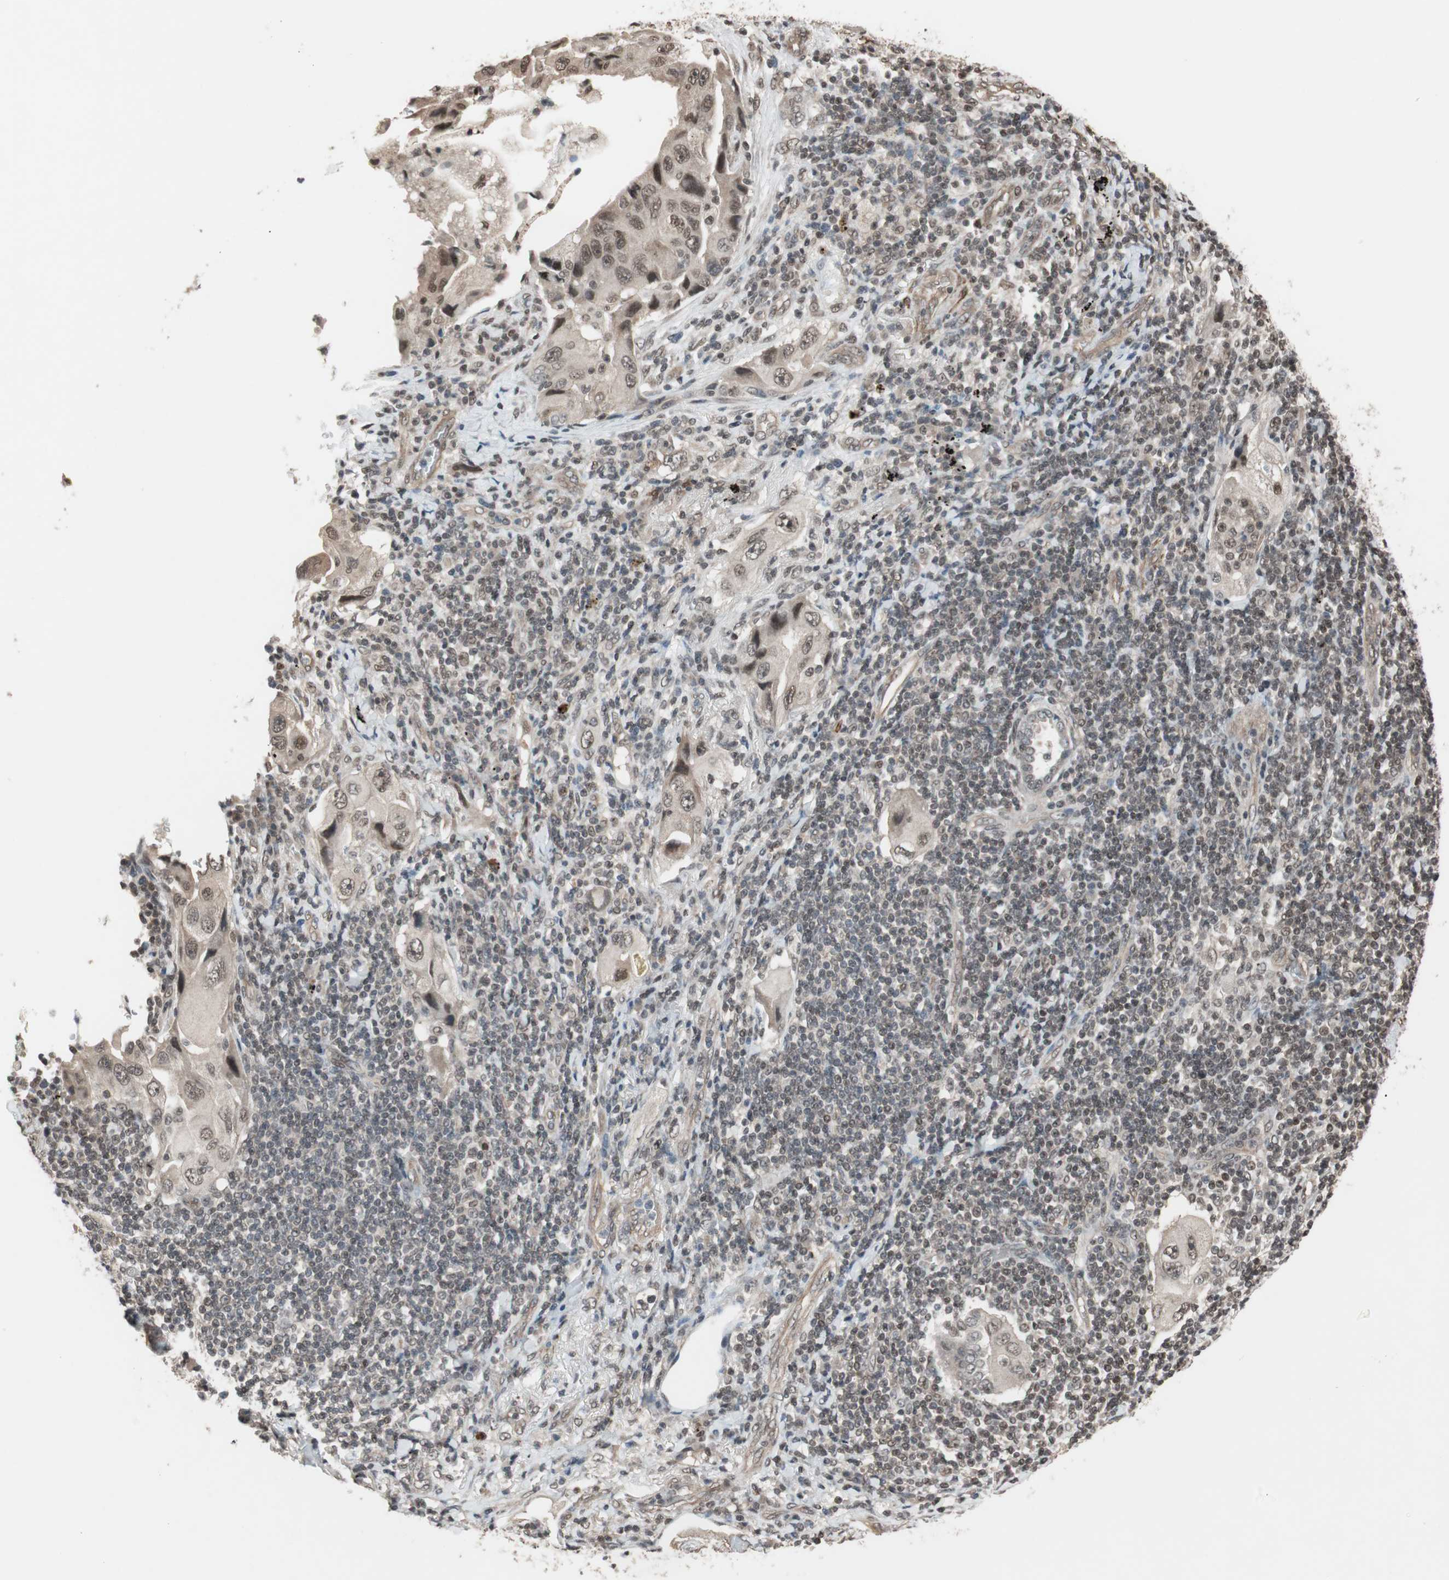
{"staining": {"intensity": "weak", "quantity": "25%-75%", "location": "cytoplasmic/membranous,nuclear"}, "tissue": "lung cancer", "cell_type": "Tumor cells", "image_type": "cancer", "snomed": [{"axis": "morphology", "description": "Adenocarcinoma, NOS"}, {"axis": "topography", "description": "Lung"}], "caption": "This is a histology image of IHC staining of adenocarcinoma (lung), which shows weak expression in the cytoplasmic/membranous and nuclear of tumor cells.", "gene": "DRAP1", "patient": {"sex": "female", "age": 65}}